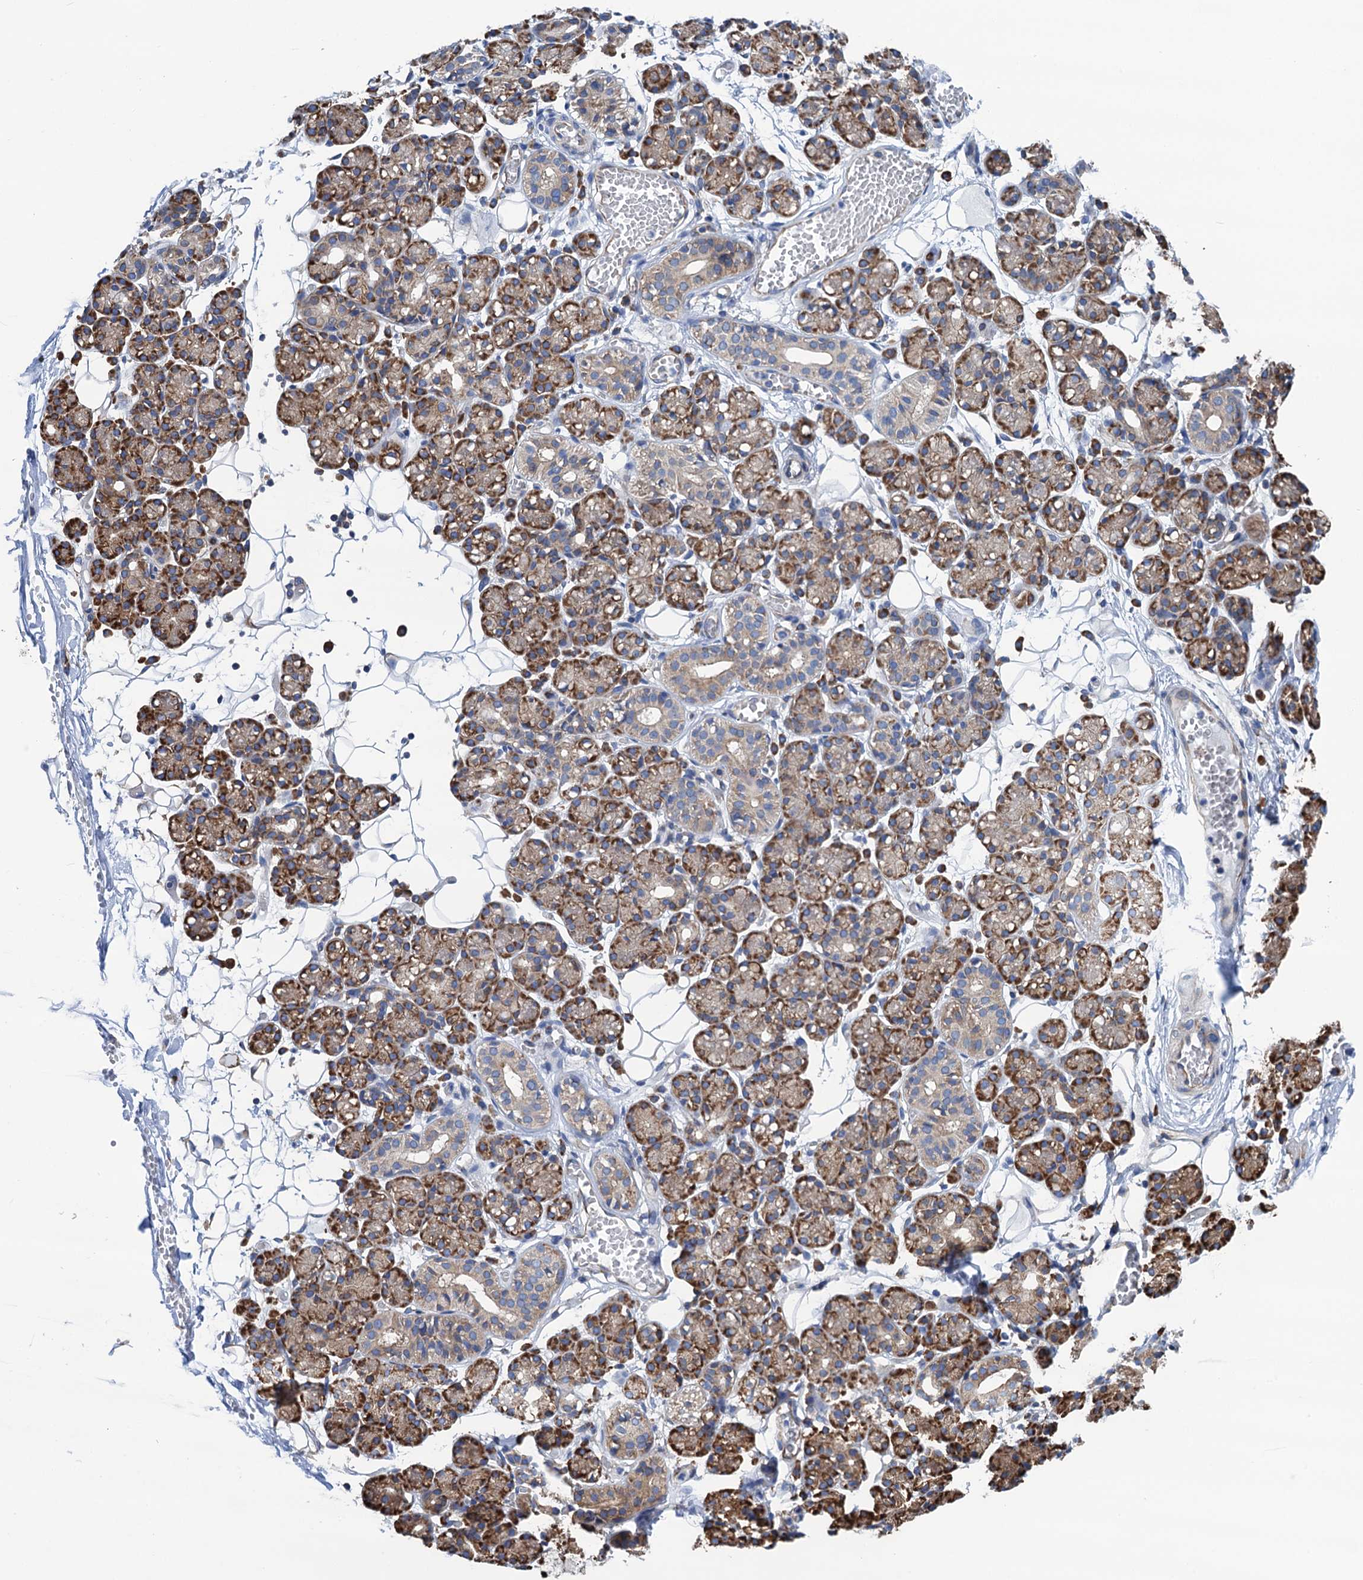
{"staining": {"intensity": "moderate", "quantity": "25%-75%", "location": "cytoplasmic/membranous"}, "tissue": "salivary gland", "cell_type": "Glandular cells", "image_type": "normal", "snomed": [{"axis": "morphology", "description": "Normal tissue, NOS"}, {"axis": "topography", "description": "Salivary gland"}], "caption": "Moderate cytoplasmic/membranous staining is seen in approximately 25%-75% of glandular cells in normal salivary gland. The staining is performed using DAB brown chromogen to label protein expression. The nuclei are counter-stained blue using hematoxylin.", "gene": "SLC12A7", "patient": {"sex": "male", "age": 63}}